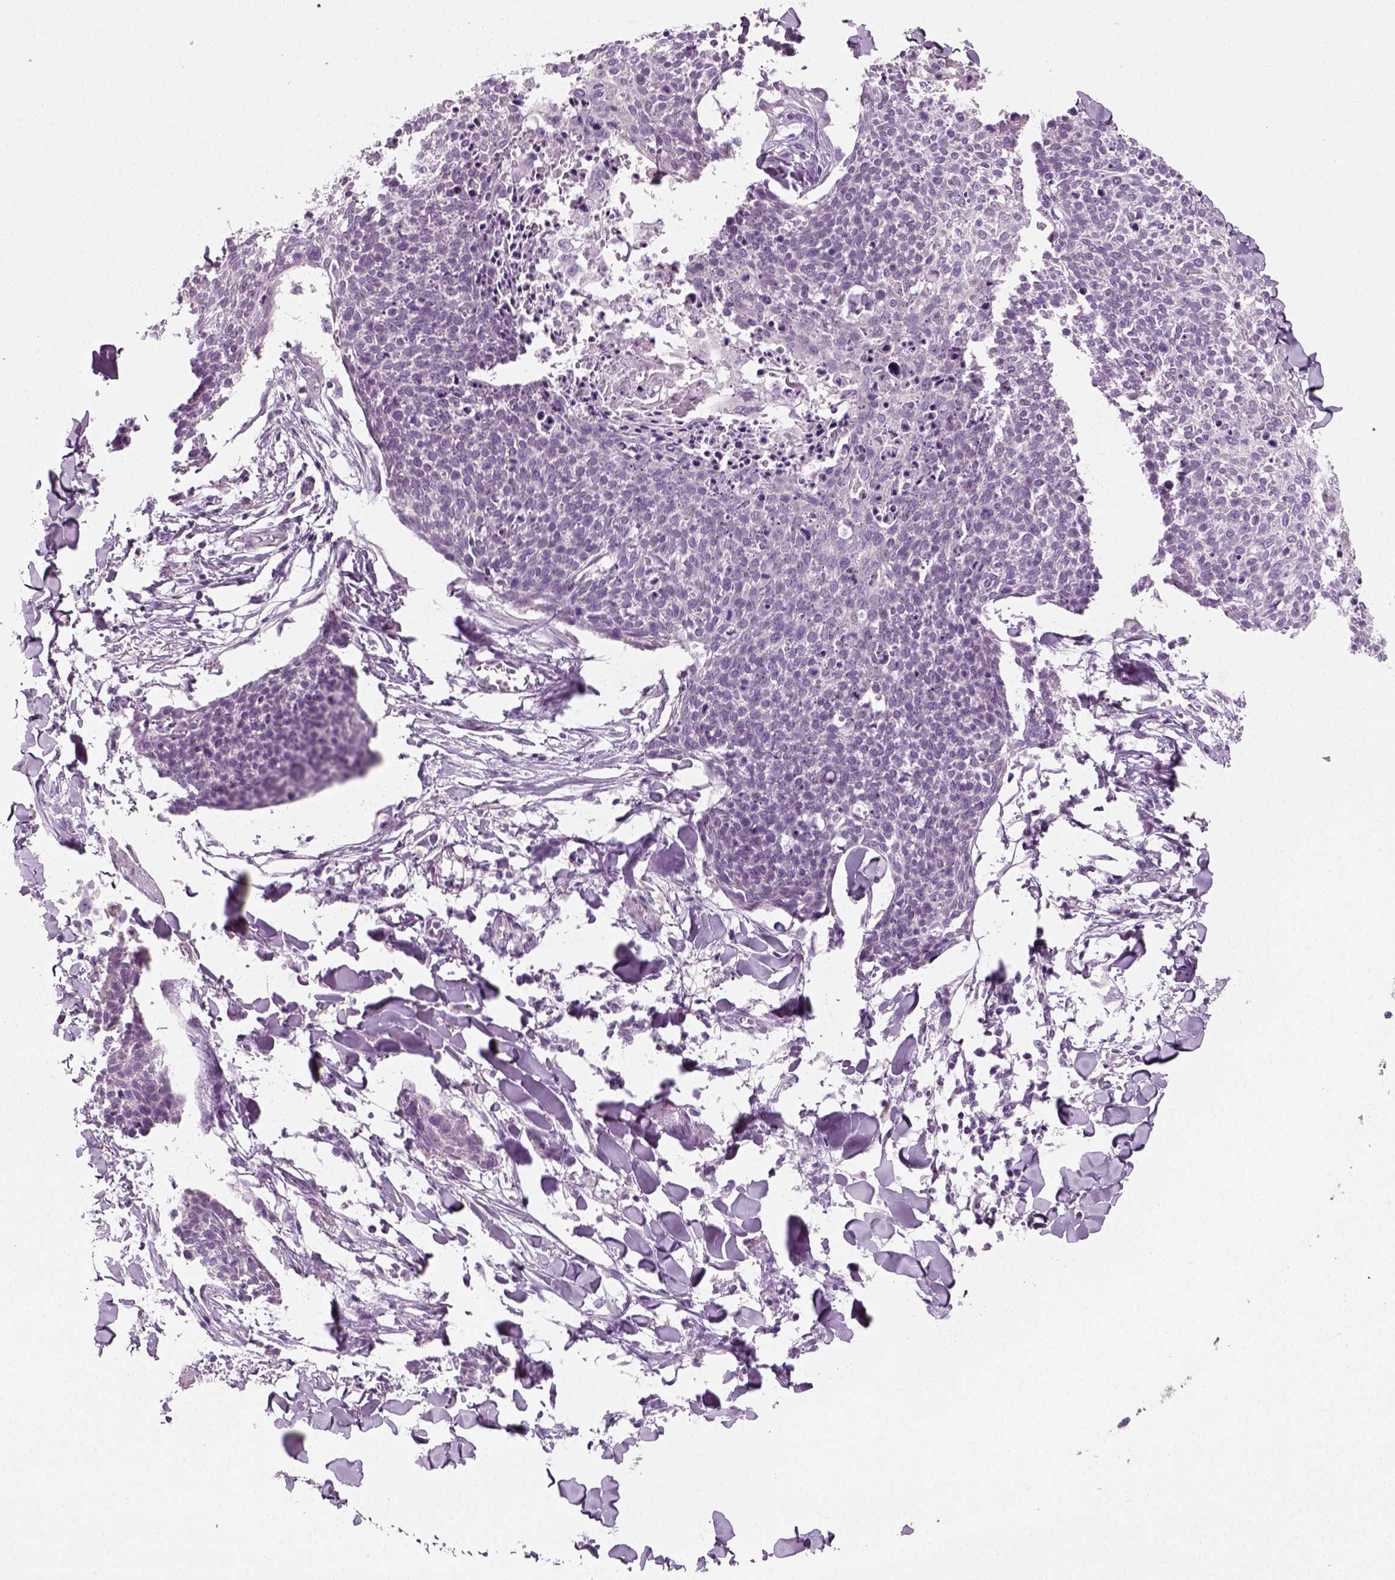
{"staining": {"intensity": "negative", "quantity": "none", "location": "none"}, "tissue": "skin cancer", "cell_type": "Tumor cells", "image_type": "cancer", "snomed": [{"axis": "morphology", "description": "Squamous cell carcinoma, NOS"}, {"axis": "topography", "description": "Skin"}, {"axis": "topography", "description": "Vulva"}], "caption": "Immunohistochemical staining of skin cancer reveals no significant staining in tumor cells.", "gene": "SPATA31E1", "patient": {"sex": "female", "age": 75}}